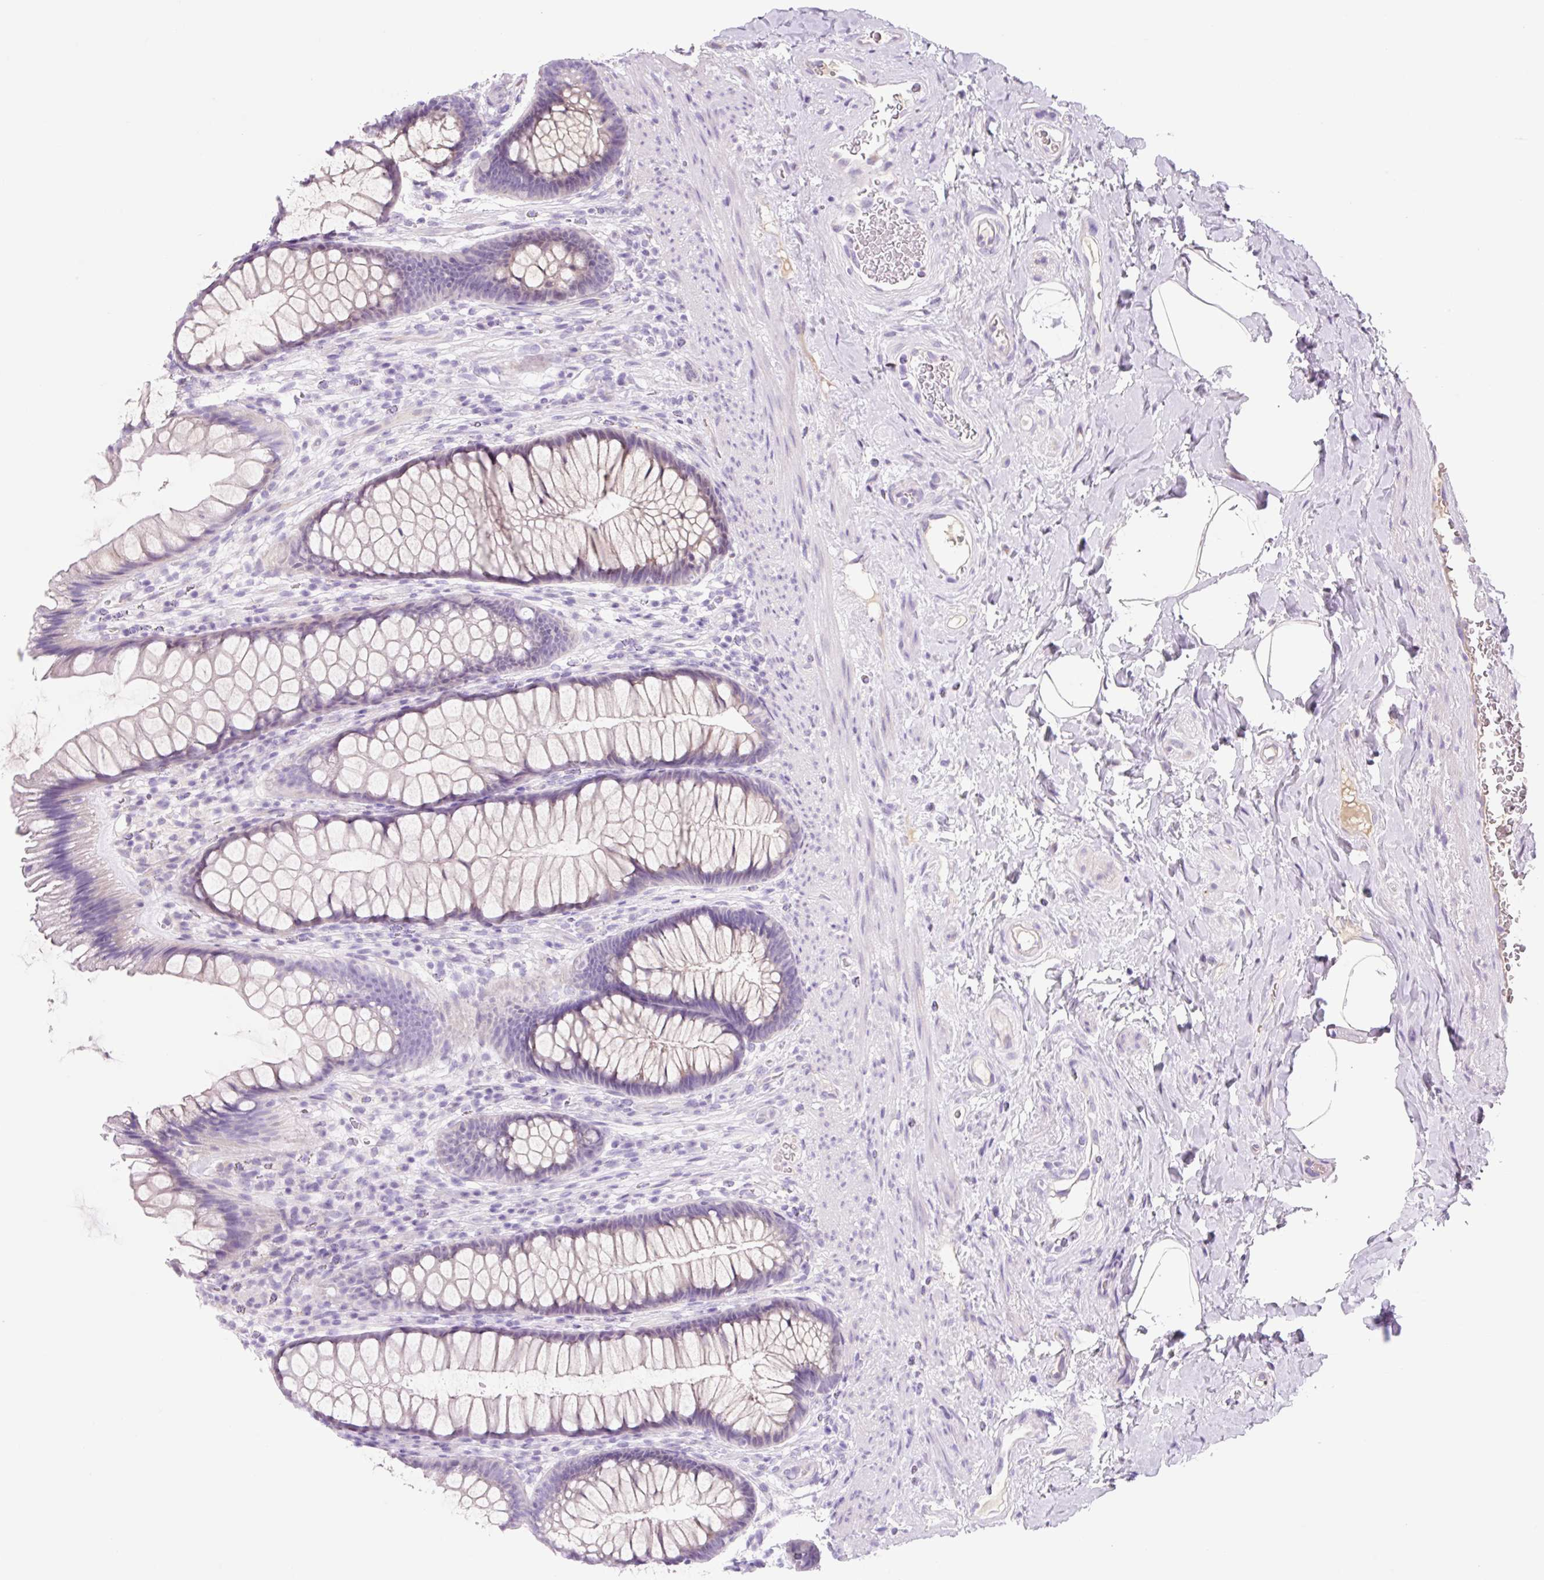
{"staining": {"intensity": "weak", "quantity": "25%-75%", "location": "cytoplasmic/membranous"}, "tissue": "rectum", "cell_type": "Glandular cells", "image_type": "normal", "snomed": [{"axis": "morphology", "description": "Normal tissue, NOS"}, {"axis": "topography", "description": "Rectum"}], "caption": "Protein staining exhibits weak cytoplasmic/membranous positivity in about 25%-75% of glandular cells in normal rectum. The staining is performed using DAB (3,3'-diaminobenzidine) brown chromogen to label protein expression. The nuclei are counter-stained blue using hematoxylin.", "gene": "ZNF121", "patient": {"sex": "male", "age": 53}}